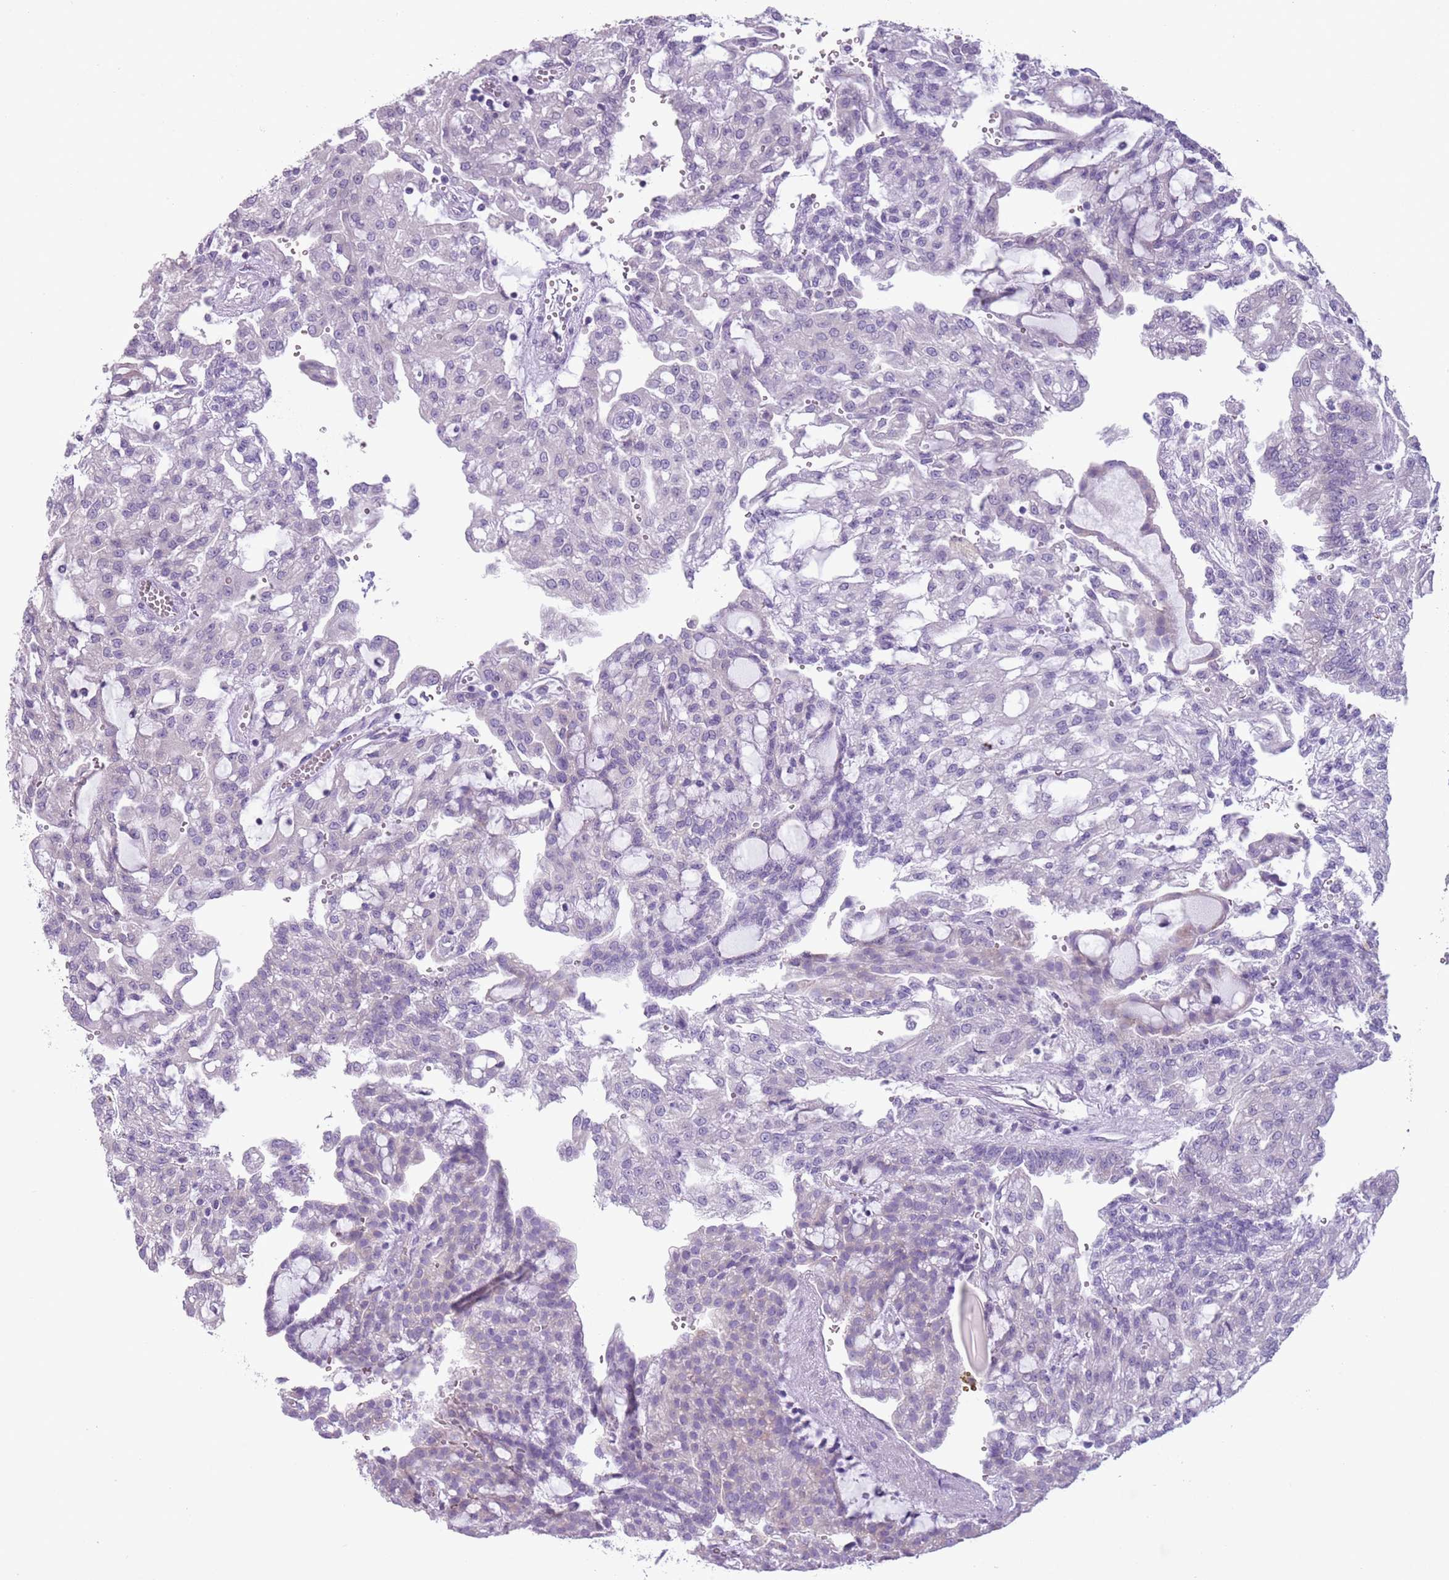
{"staining": {"intensity": "negative", "quantity": "none", "location": "none"}, "tissue": "renal cancer", "cell_type": "Tumor cells", "image_type": "cancer", "snomed": [{"axis": "morphology", "description": "Adenocarcinoma, NOS"}, {"axis": "topography", "description": "Kidney"}], "caption": "Human renal cancer (adenocarcinoma) stained for a protein using immunohistochemistry (IHC) exhibits no positivity in tumor cells.", "gene": "HYOU1", "patient": {"sex": "male", "age": 63}}